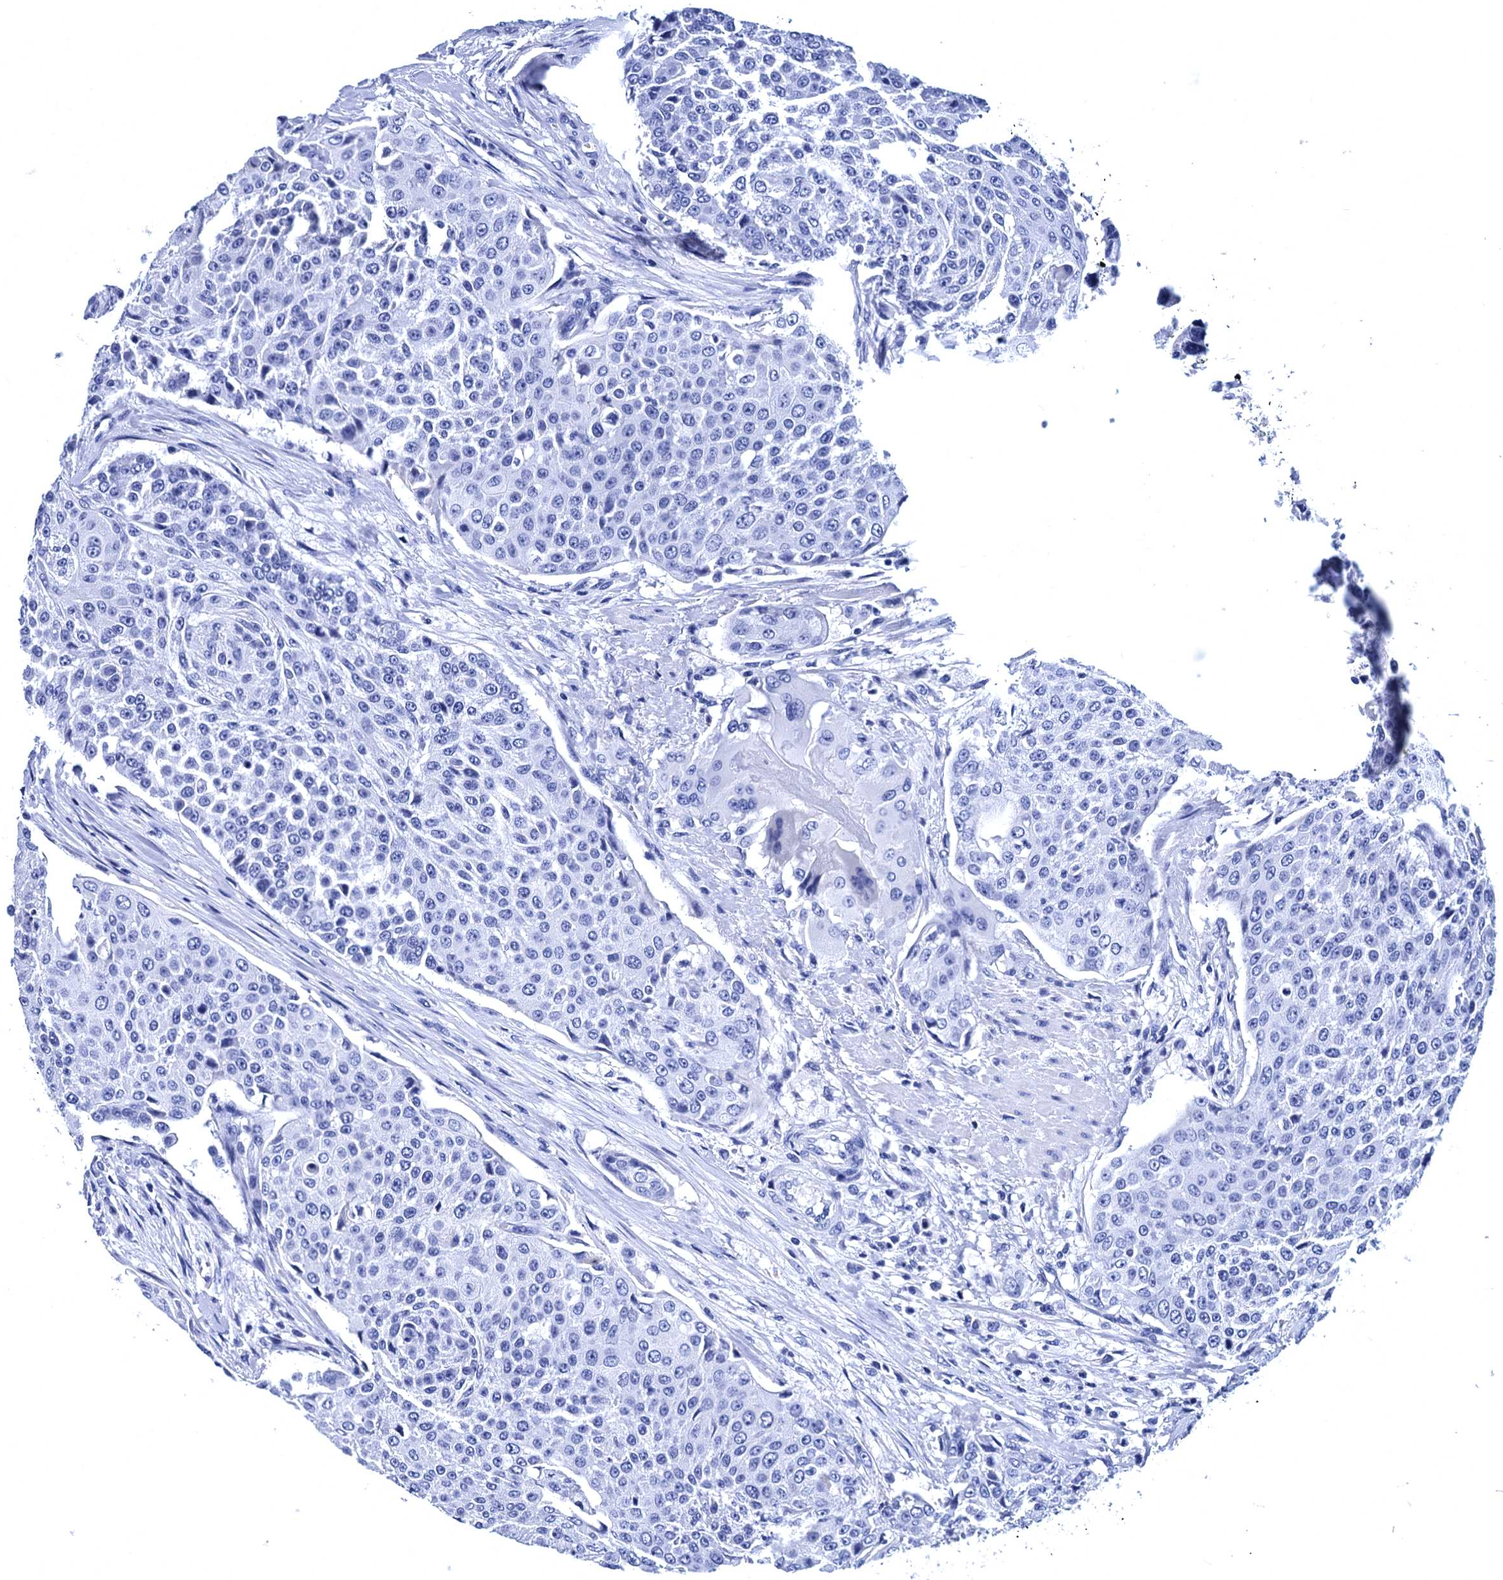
{"staining": {"intensity": "negative", "quantity": "none", "location": "none"}, "tissue": "urothelial cancer", "cell_type": "Tumor cells", "image_type": "cancer", "snomed": [{"axis": "morphology", "description": "Urothelial carcinoma, High grade"}, {"axis": "topography", "description": "Urinary bladder"}], "caption": "The photomicrograph exhibits no significant staining in tumor cells of high-grade urothelial carcinoma.", "gene": "MYBPC3", "patient": {"sex": "female", "age": 63}}